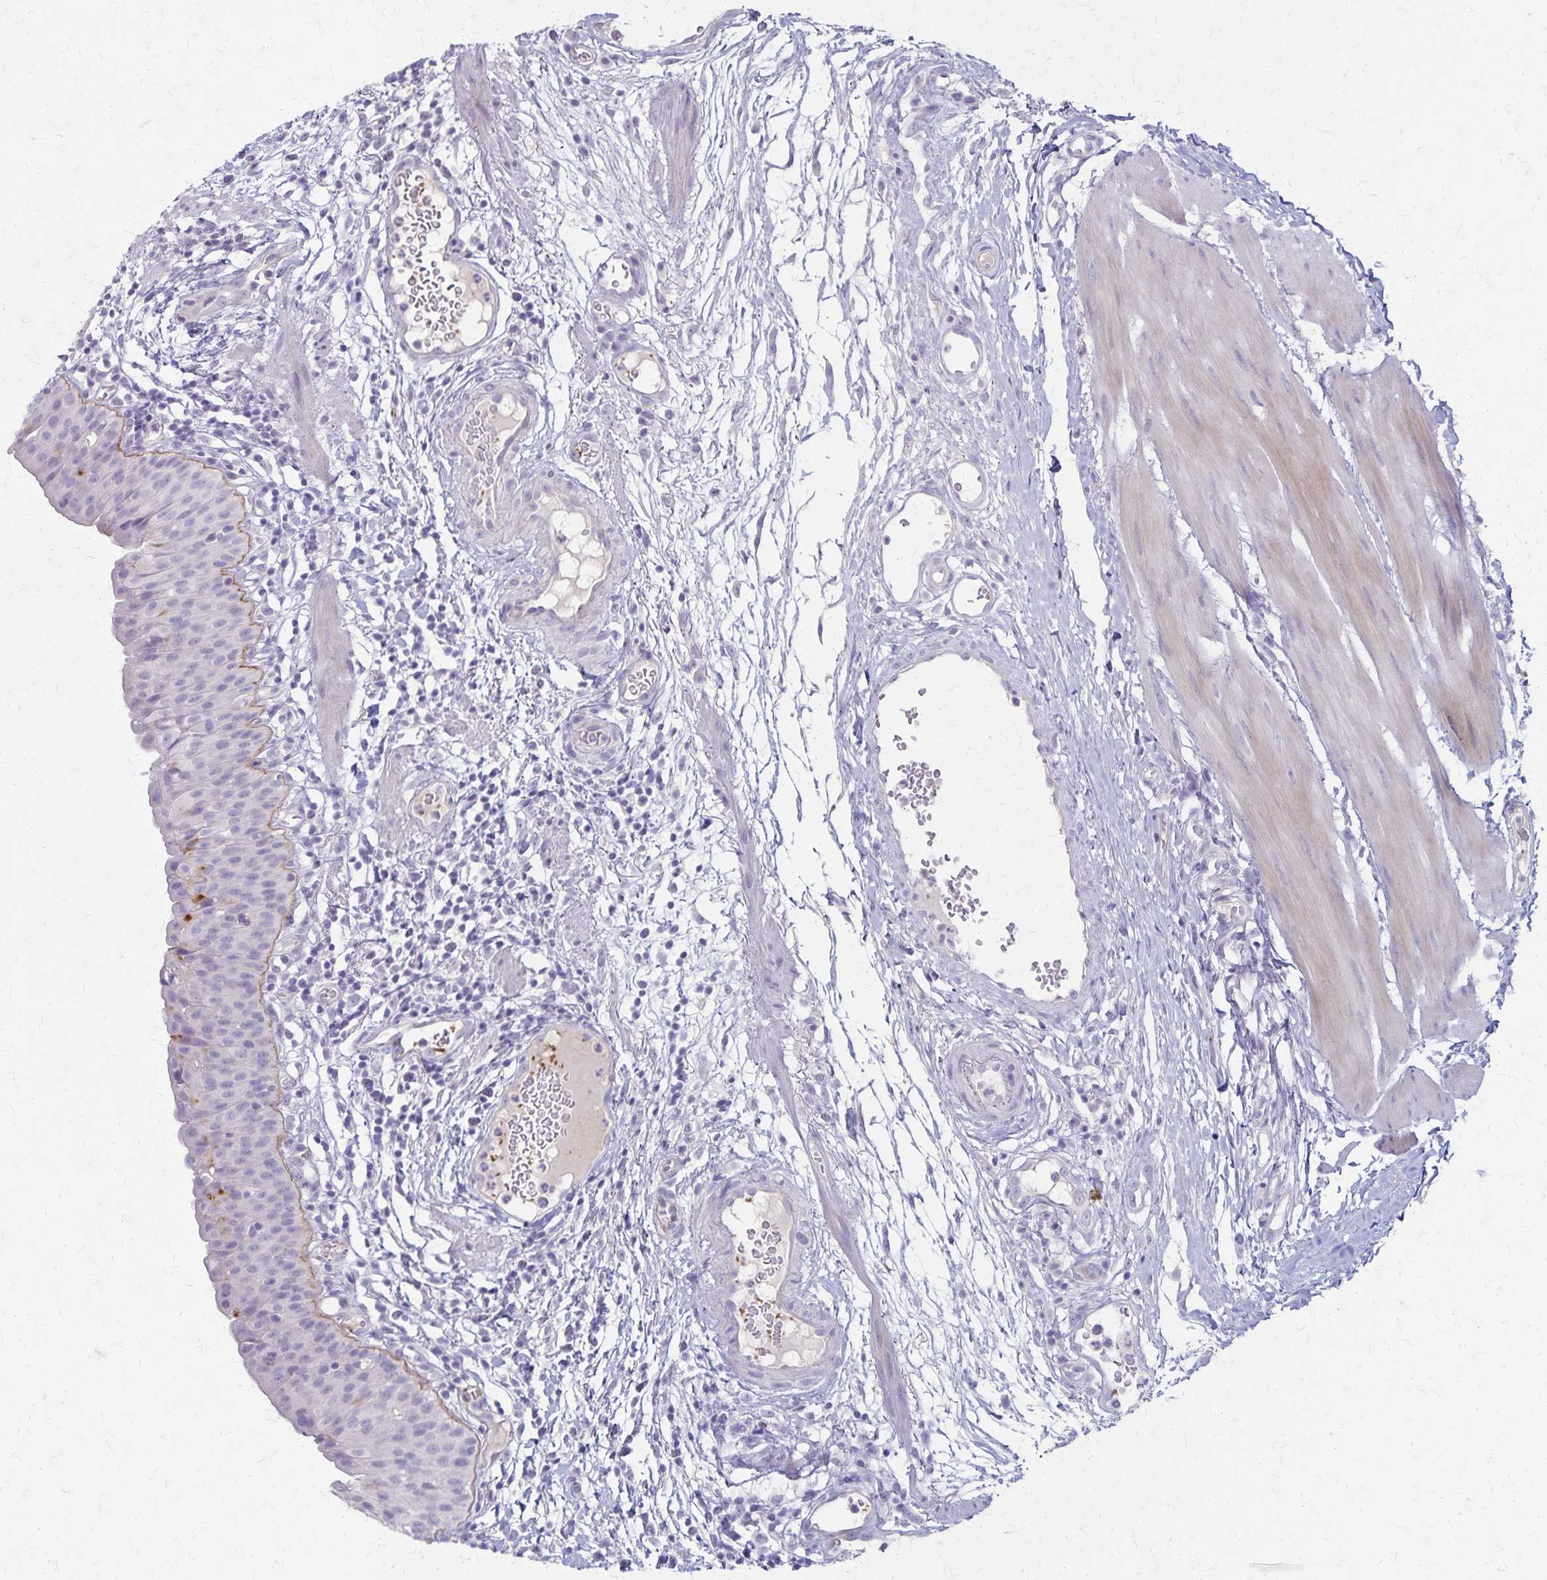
{"staining": {"intensity": "negative", "quantity": "none", "location": "none"}, "tissue": "urinary bladder", "cell_type": "Urothelial cells", "image_type": "normal", "snomed": [{"axis": "morphology", "description": "Normal tissue, NOS"}, {"axis": "morphology", "description": "Inflammation, NOS"}, {"axis": "topography", "description": "Urinary bladder"}], "caption": "High power microscopy micrograph of an immunohistochemistry histopathology image of benign urinary bladder, revealing no significant positivity in urothelial cells.", "gene": "RASL10B", "patient": {"sex": "male", "age": 57}}